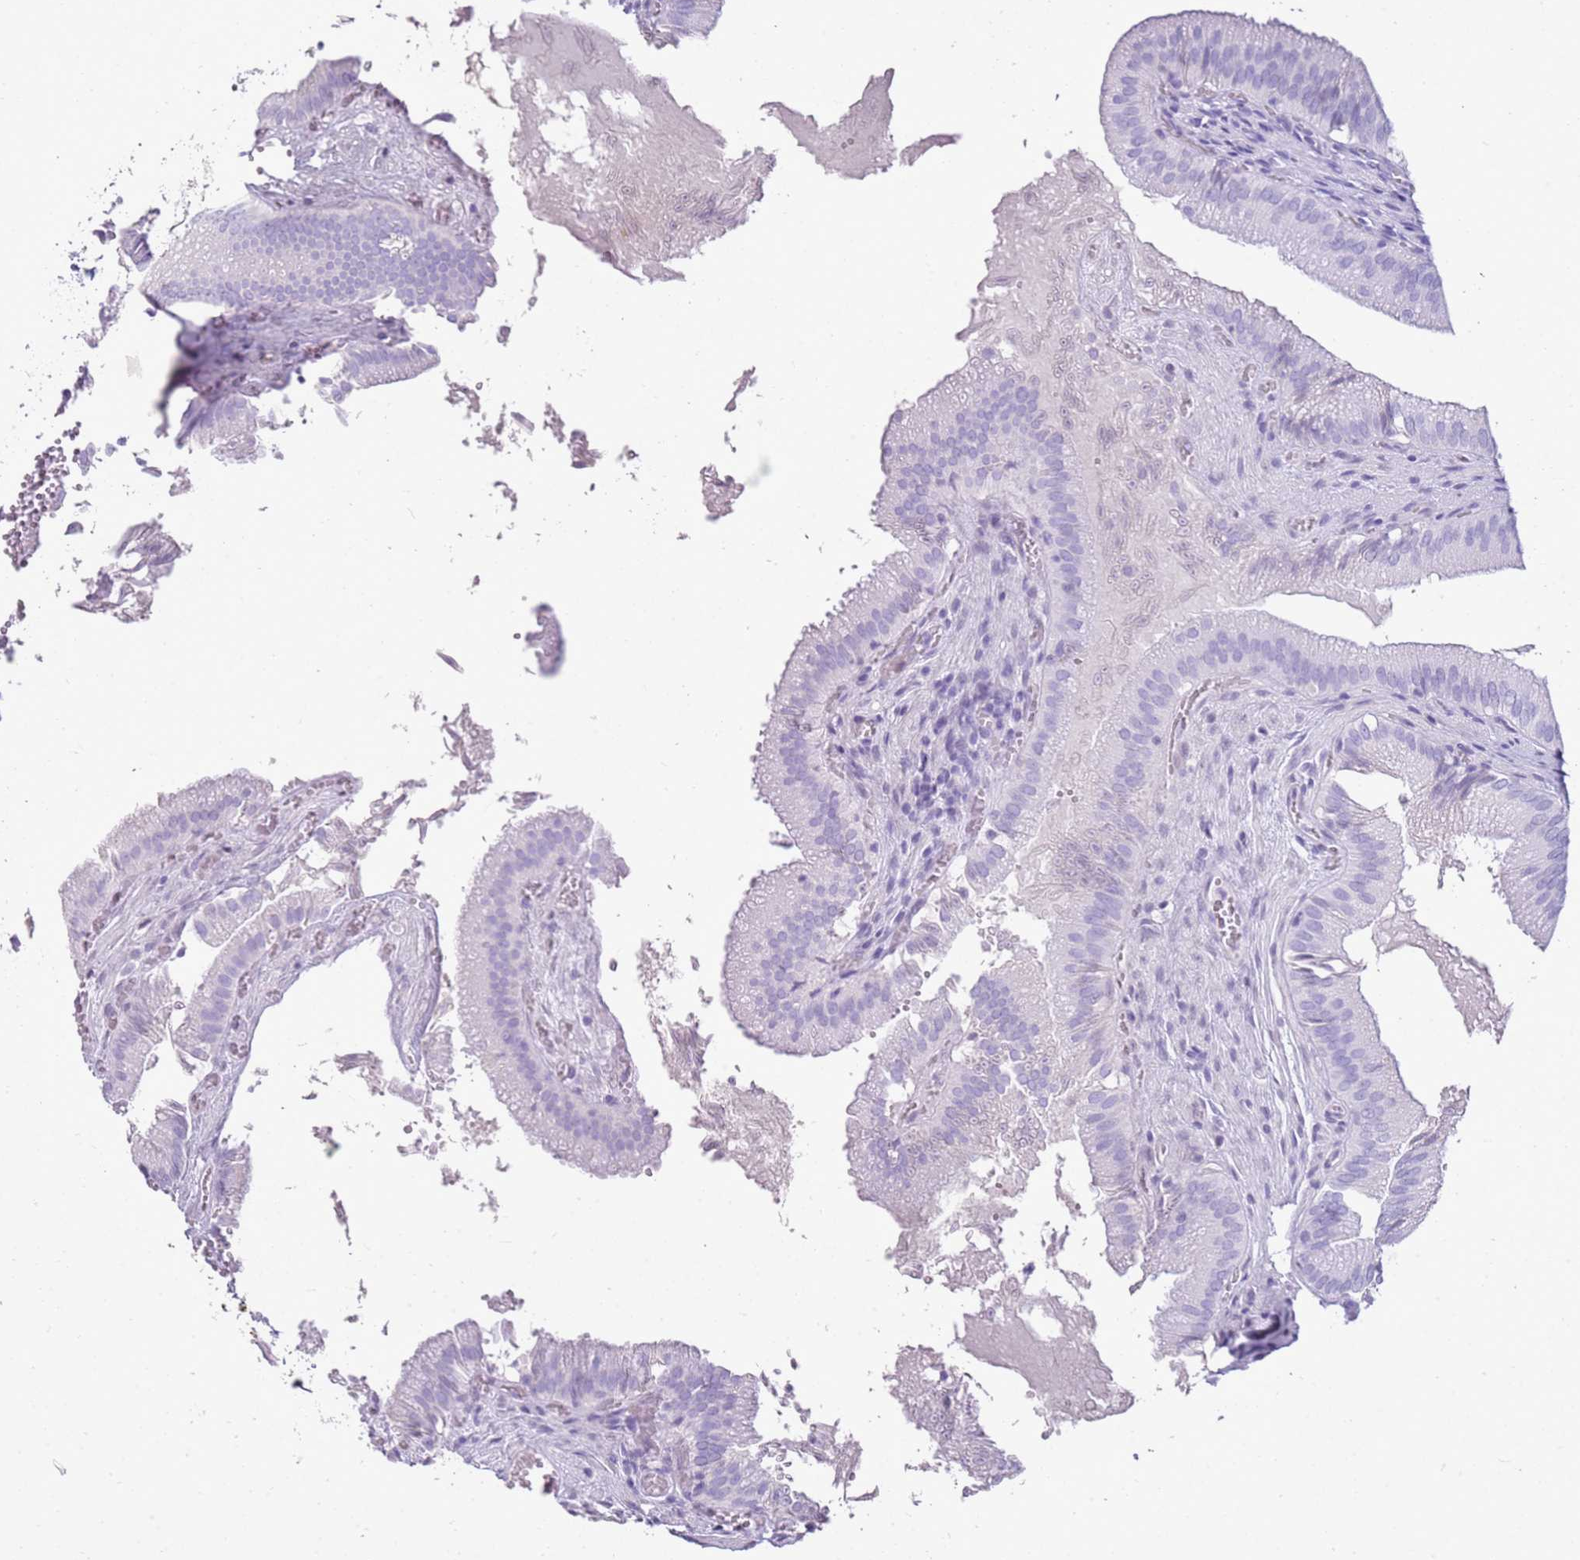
{"staining": {"intensity": "negative", "quantity": "none", "location": "none"}, "tissue": "gallbladder", "cell_type": "Glandular cells", "image_type": "normal", "snomed": [{"axis": "morphology", "description": "Normal tissue, NOS"}, {"axis": "topography", "description": "Gallbladder"}, {"axis": "topography", "description": "Peripheral nerve tissue"}], "caption": "The image demonstrates no staining of glandular cells in benign gallbladder. (DAB immunohistochemistry with hematoxylin counter stain).", "gene": "CA8", "patient": {"sex": "male", "age": 17}}